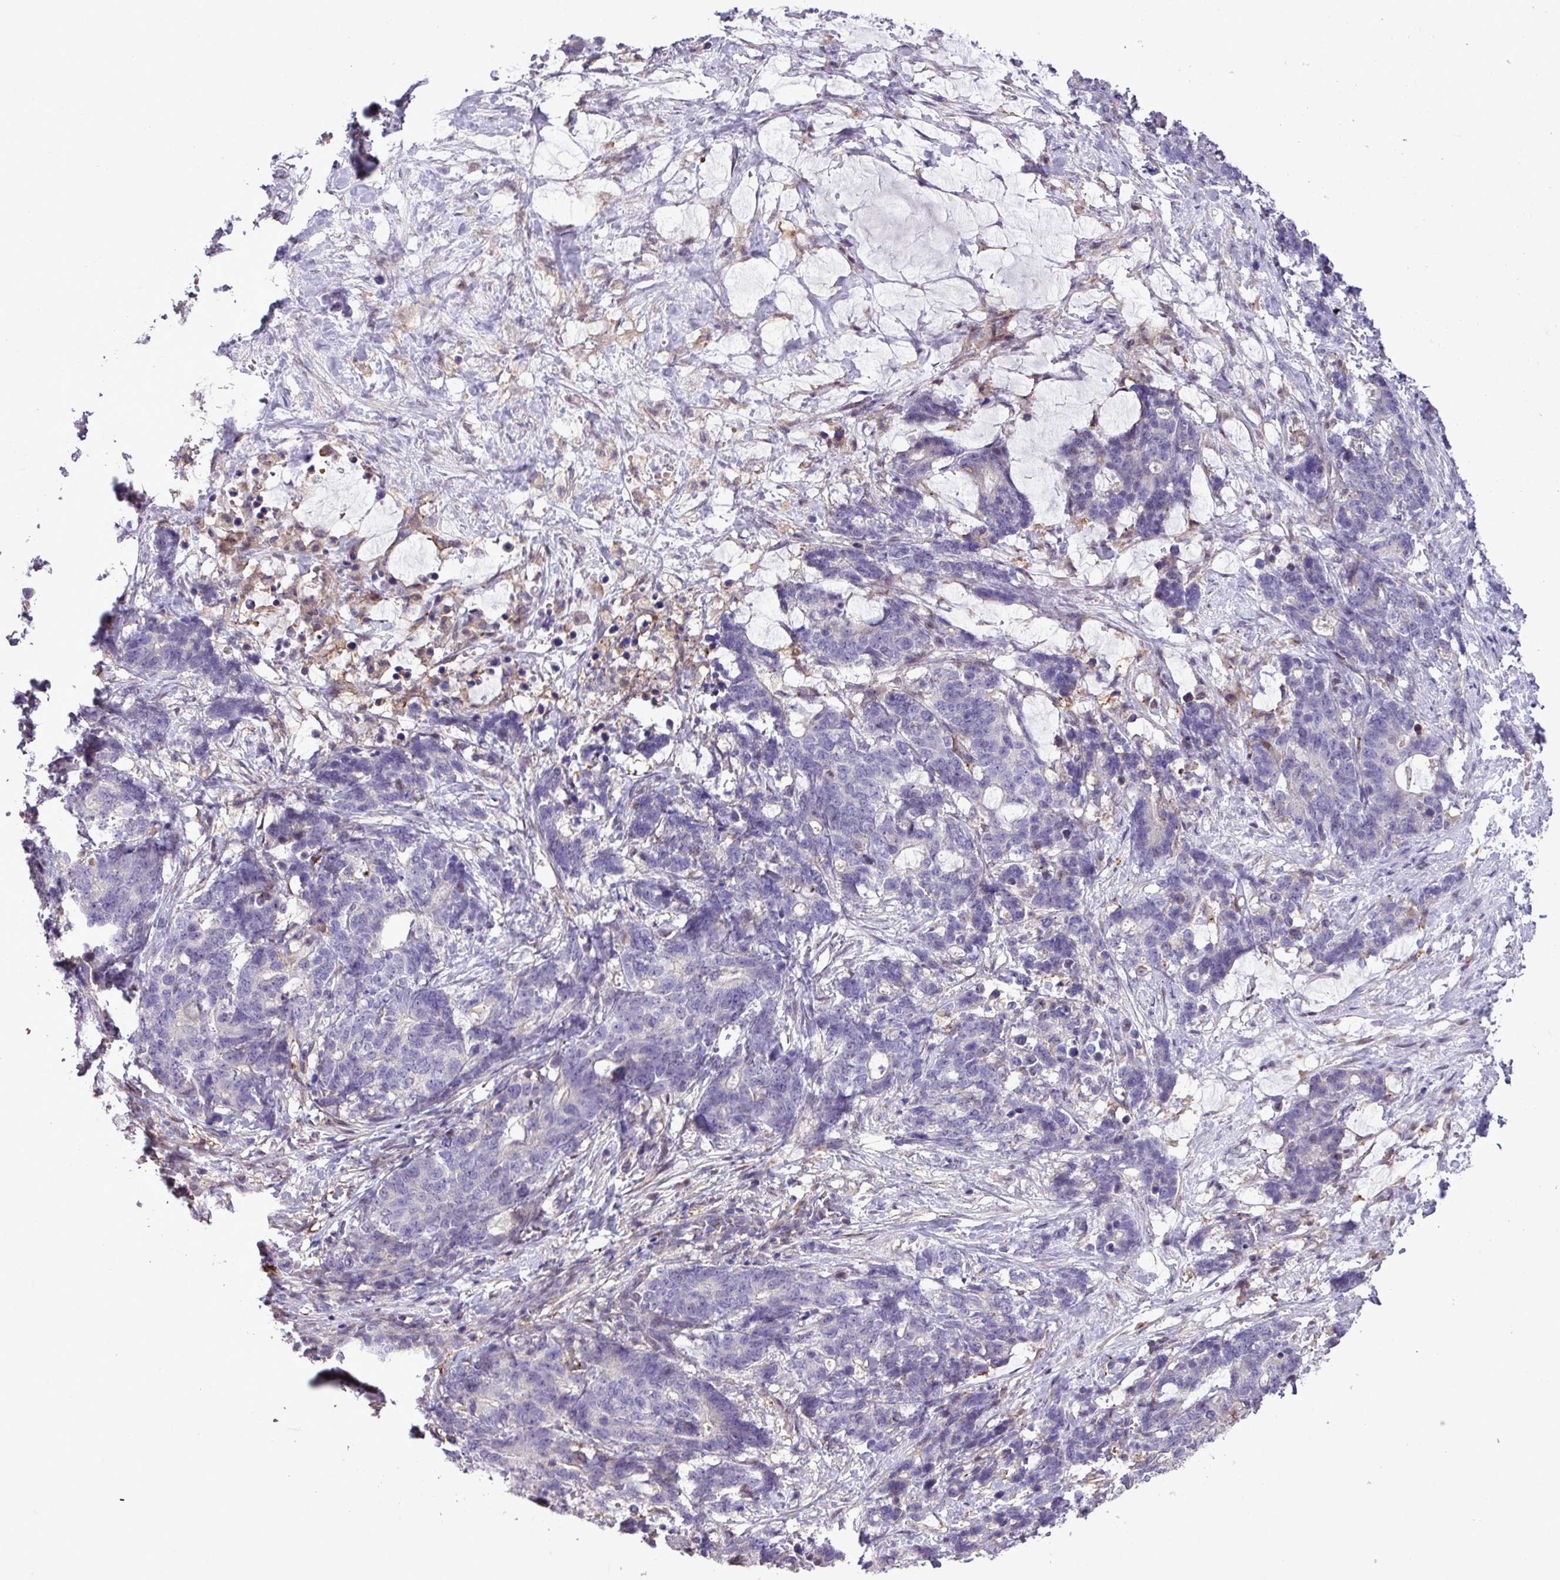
{"staining": {"intensity": "negative", "quantity": "none", "location": "none"}, "tissue": "stomach cancer", "cell_type": "Tumor cells", "image_type": "cancer", "snomed": [{"axis": "morphology", "description": "Normal tissue, NOS"}, {"axis": "morphology", "description": "Adenocarcinoma, NOS"}, {"axis": "topography", "description": "Stomach"}], "caption": "Stomach adenocarcinoma was stained to show a protein in brown. There is no significant expression in tumor cells.", "gene": "RPP25L", "patient": {"sex": "female", "age": 64}}